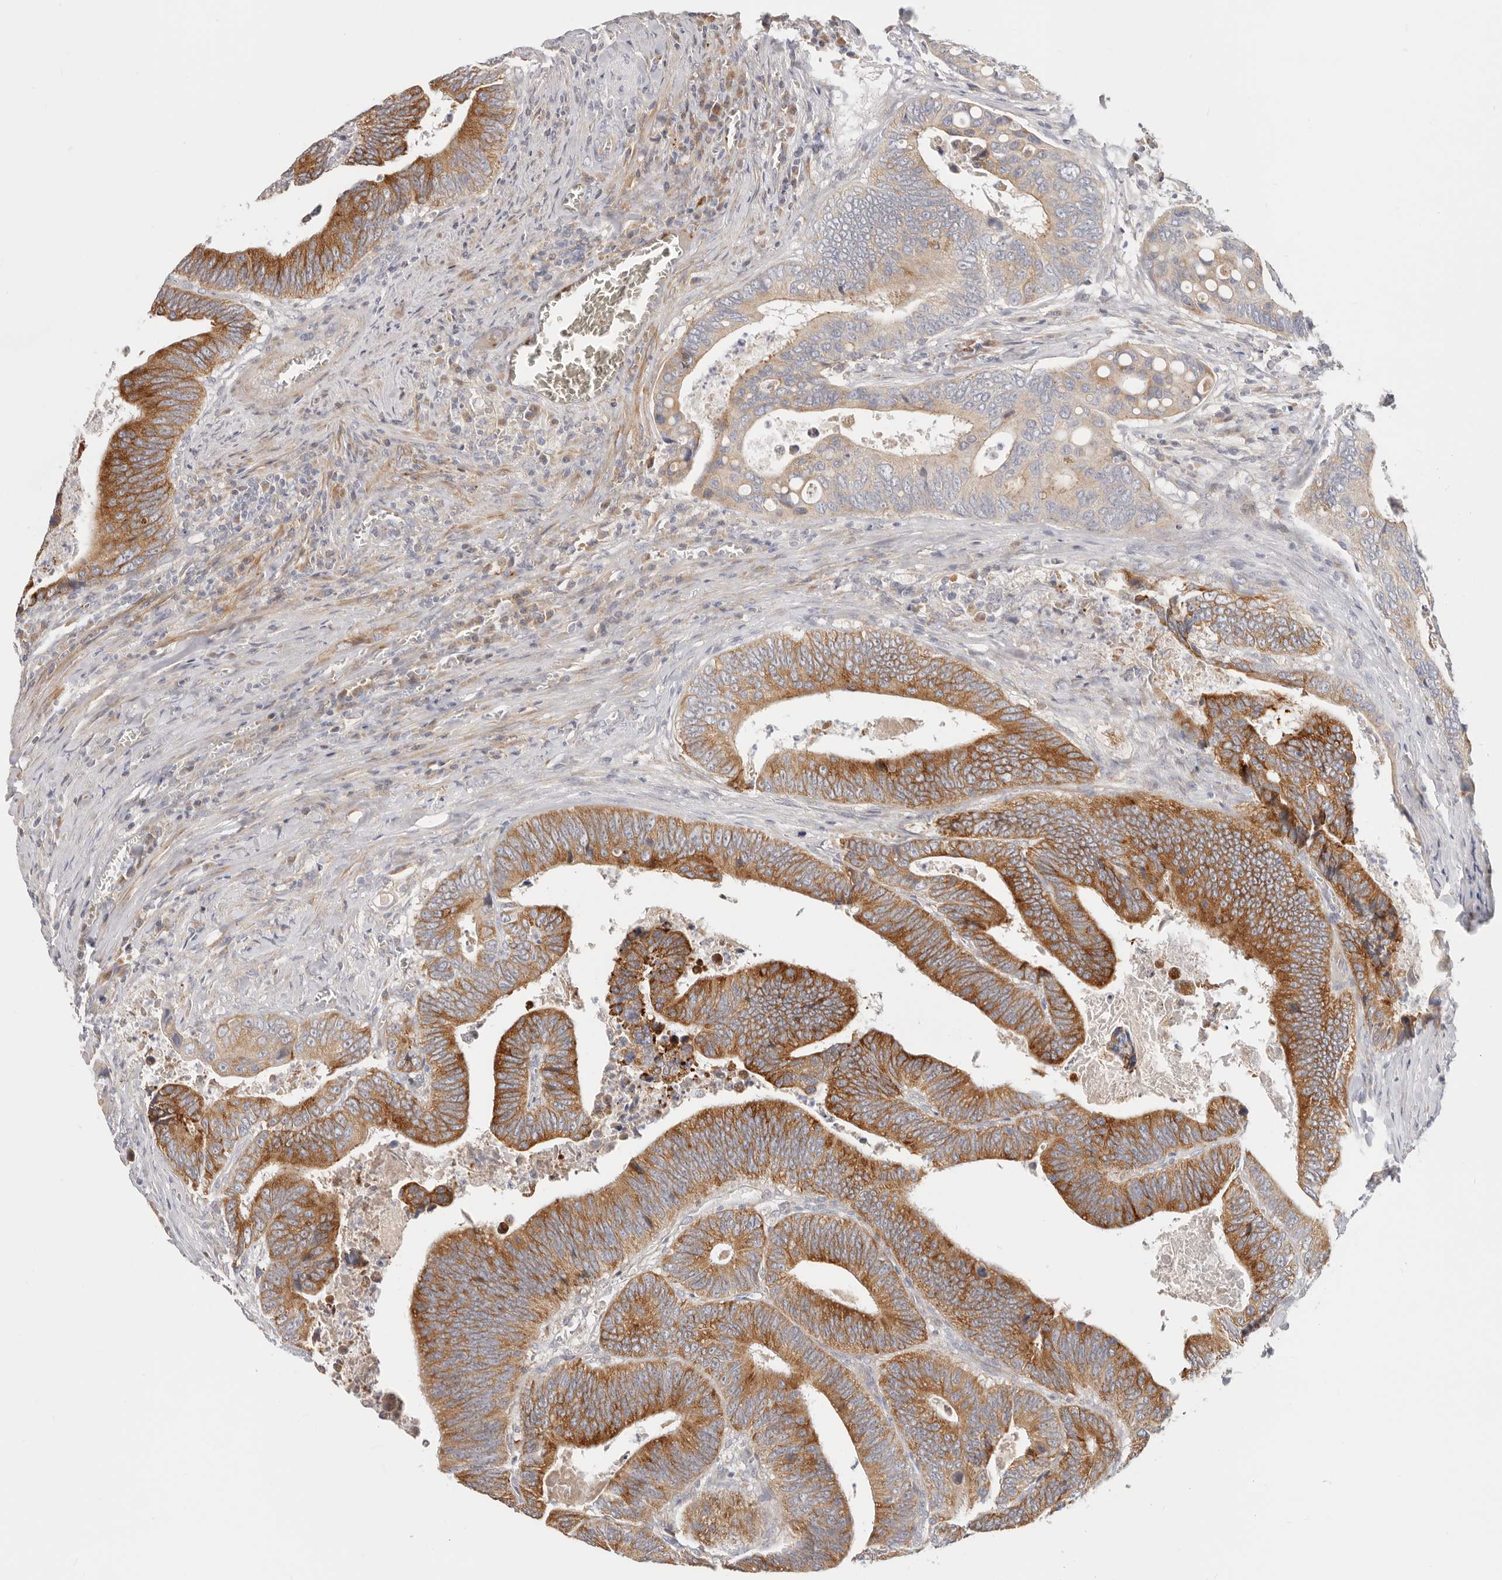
{"staining": {"intensity": "strong", "quantity": "25%-75%", "location": "cytoplasmic/membranous"}, "tissue": "colorectal cancer", "cell_type": "Tumor cells", "image_type": "cancer", "snomed": [{"axis": "morphology", "description": "Inflammation, NOS"}, {"axis": "morphology", "description": "Adenocarcinoma, NOS"}, {"axis": "topography", "description": "Colon"}], "caption": "Brown immunohistochemical staining in human adenocarcinoma (colorectal) exhibits strong cytoplasmic/membranous staining in approximately 25%-75% of tumor cells.", "gene": "TFB2M", "patient": {"sex": "male", "age": 72}}